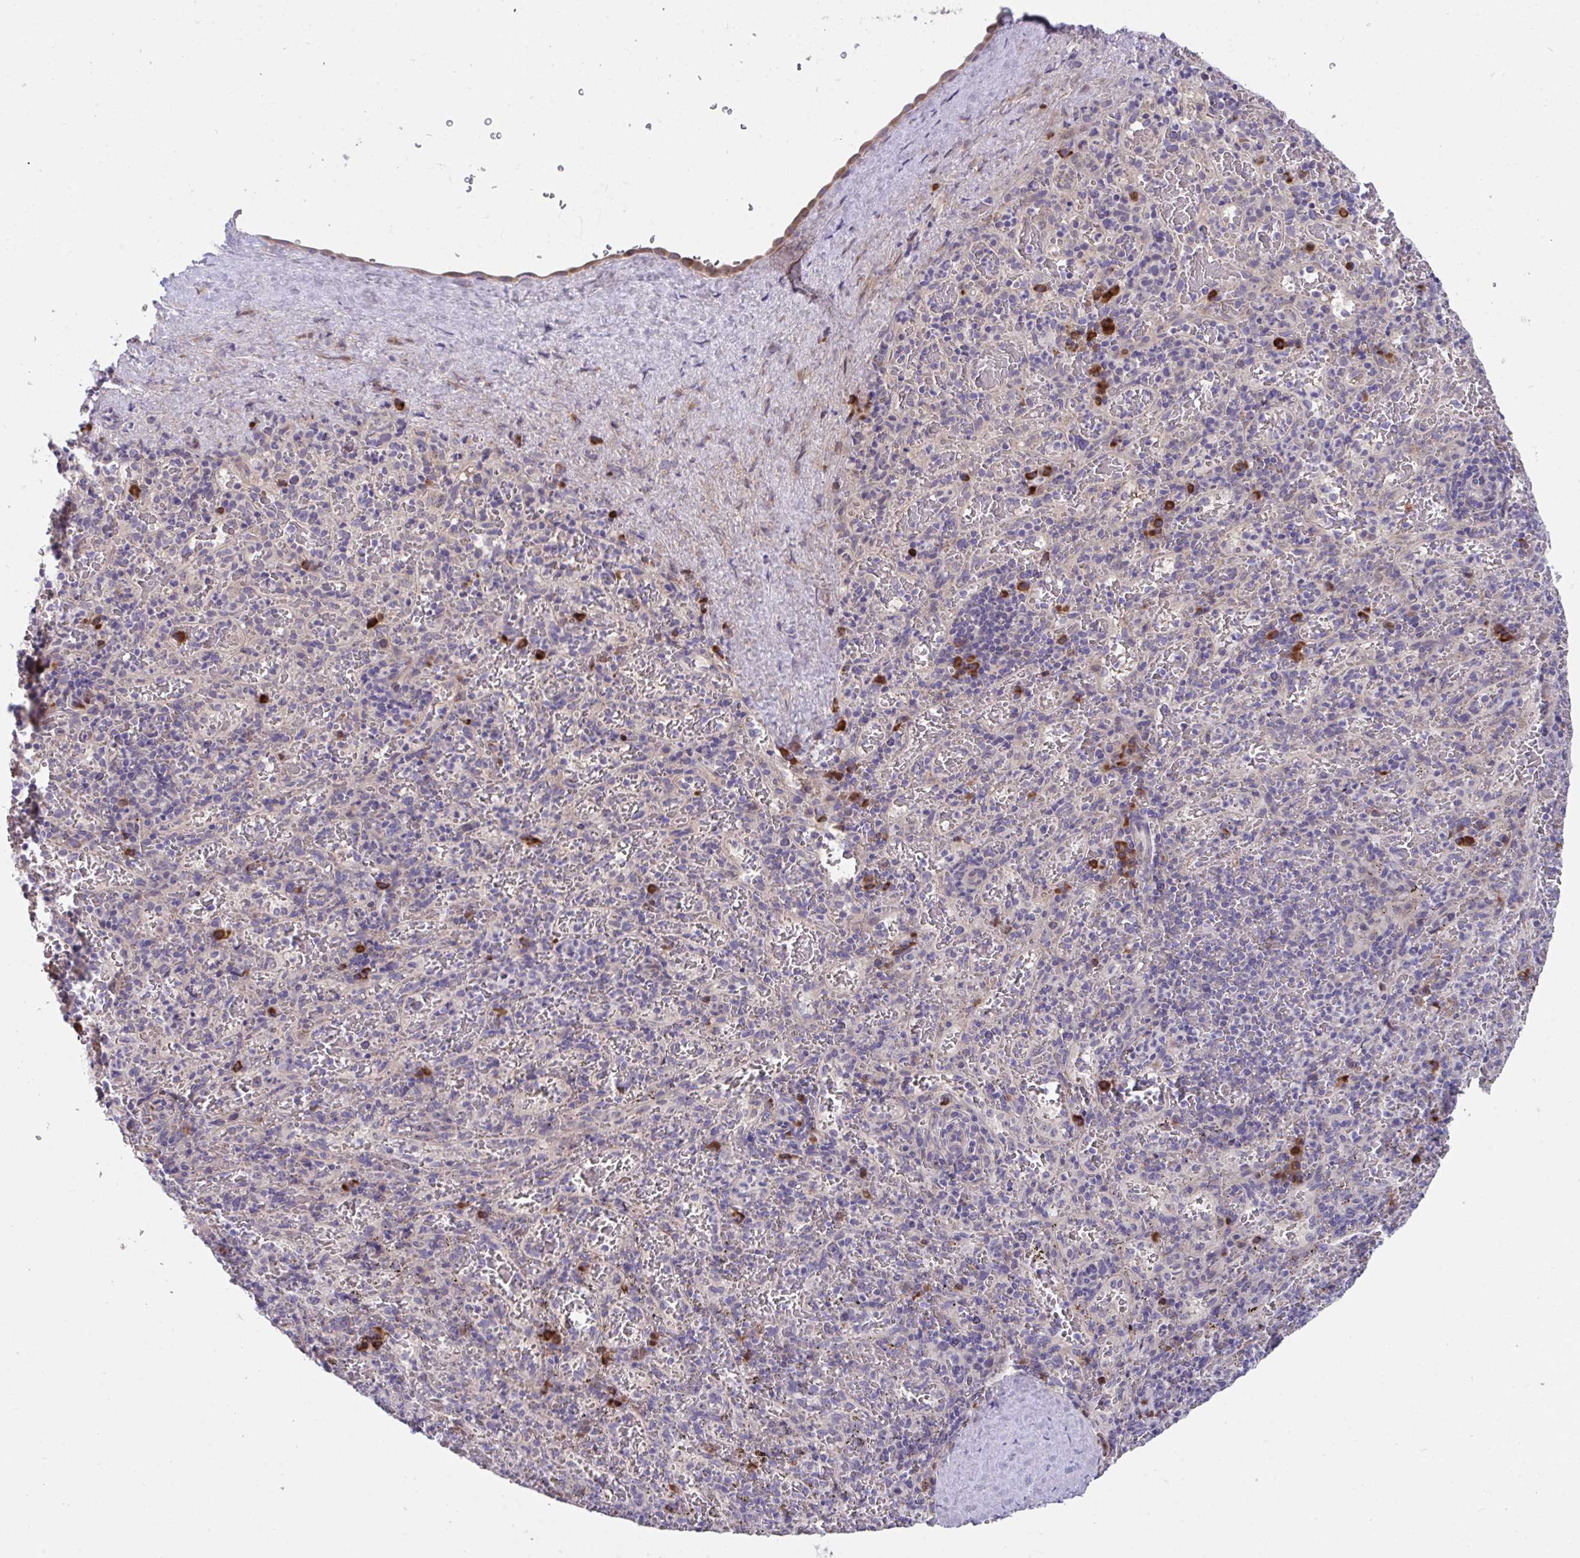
{"staining": {"intensity": "strong", "quantity": "<25%", "location": "cytoplasmic/membranous"}, "tissue": "spleen", "cell_type": "Cells in red pulp", "image_type": "normal", "snomed": [{"axis": "morphology", "description": "Normal tissue, NOS"}, {"axis": "topography", "description": "Spleen"}], "caption": "Immunohistochemical staining of benign human spleen demonstrates strong cytoplasmic/membranous protein expression in about <25% of cells in red pulp. The protein of interest is stained brown, and the nuclei are stained in blue (DAB IHC with brightfield microscopy, high magnification).", "gene": "SUSD4", "patient": {"sex": "male", "age": 57}}